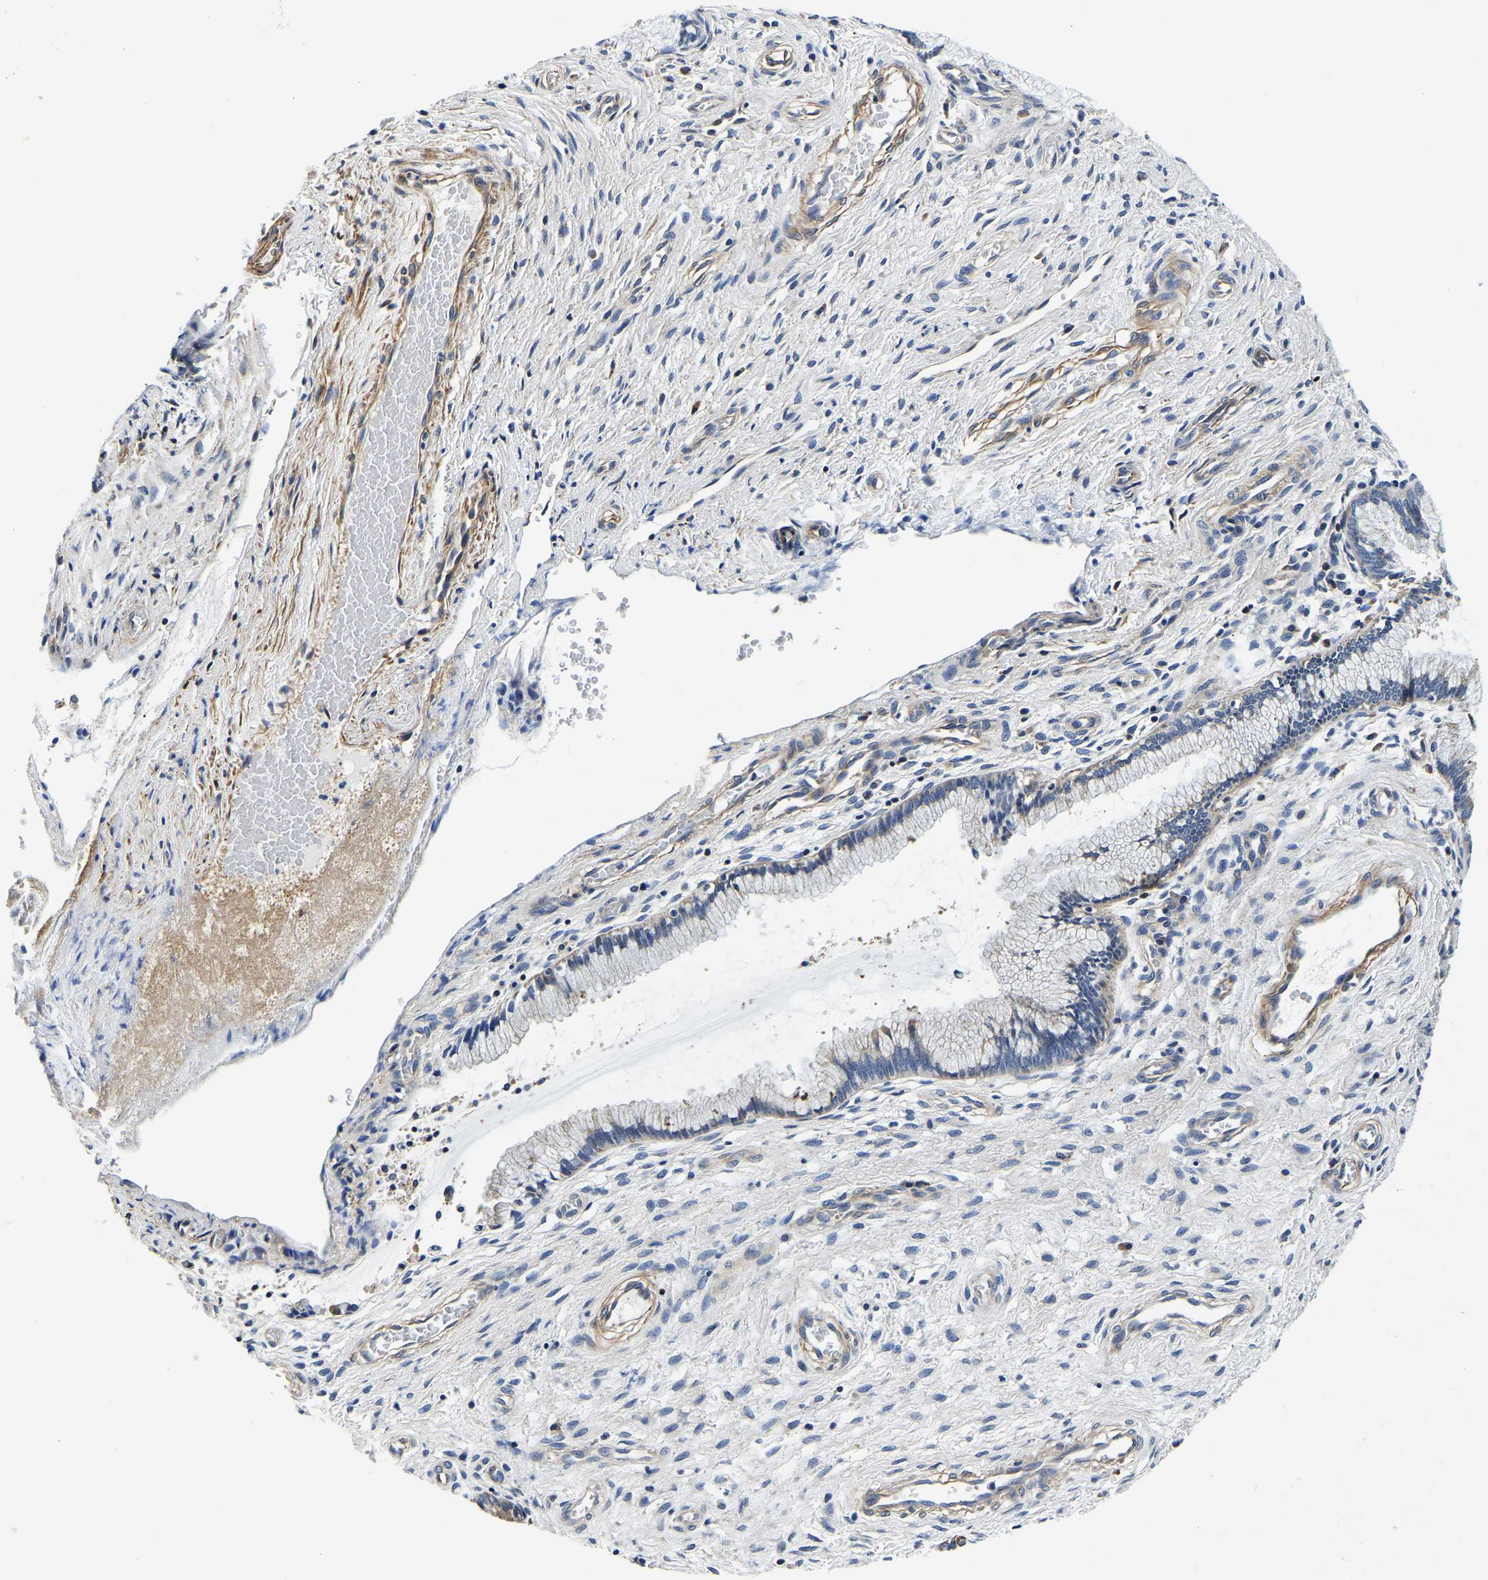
{"staining": {"intensity": "weak", "quantity": "<25%", "location": "cytoplasmic/membranous"}, "tissue": "cervix", "cell_type": "Glandular cells", "image_type": "normal", "snomed": [{"axis": "morphology", "description": "Normal tissue, NOS"}, {"axis": "topography", "description": "Cervix"}], "caption": "Immunohistochemical staining of unremarkable cervix demonstrates no significant positivity in glandular cells.", "gene": "KCTD17", "patient": {"sex": "female", "age": 55}}